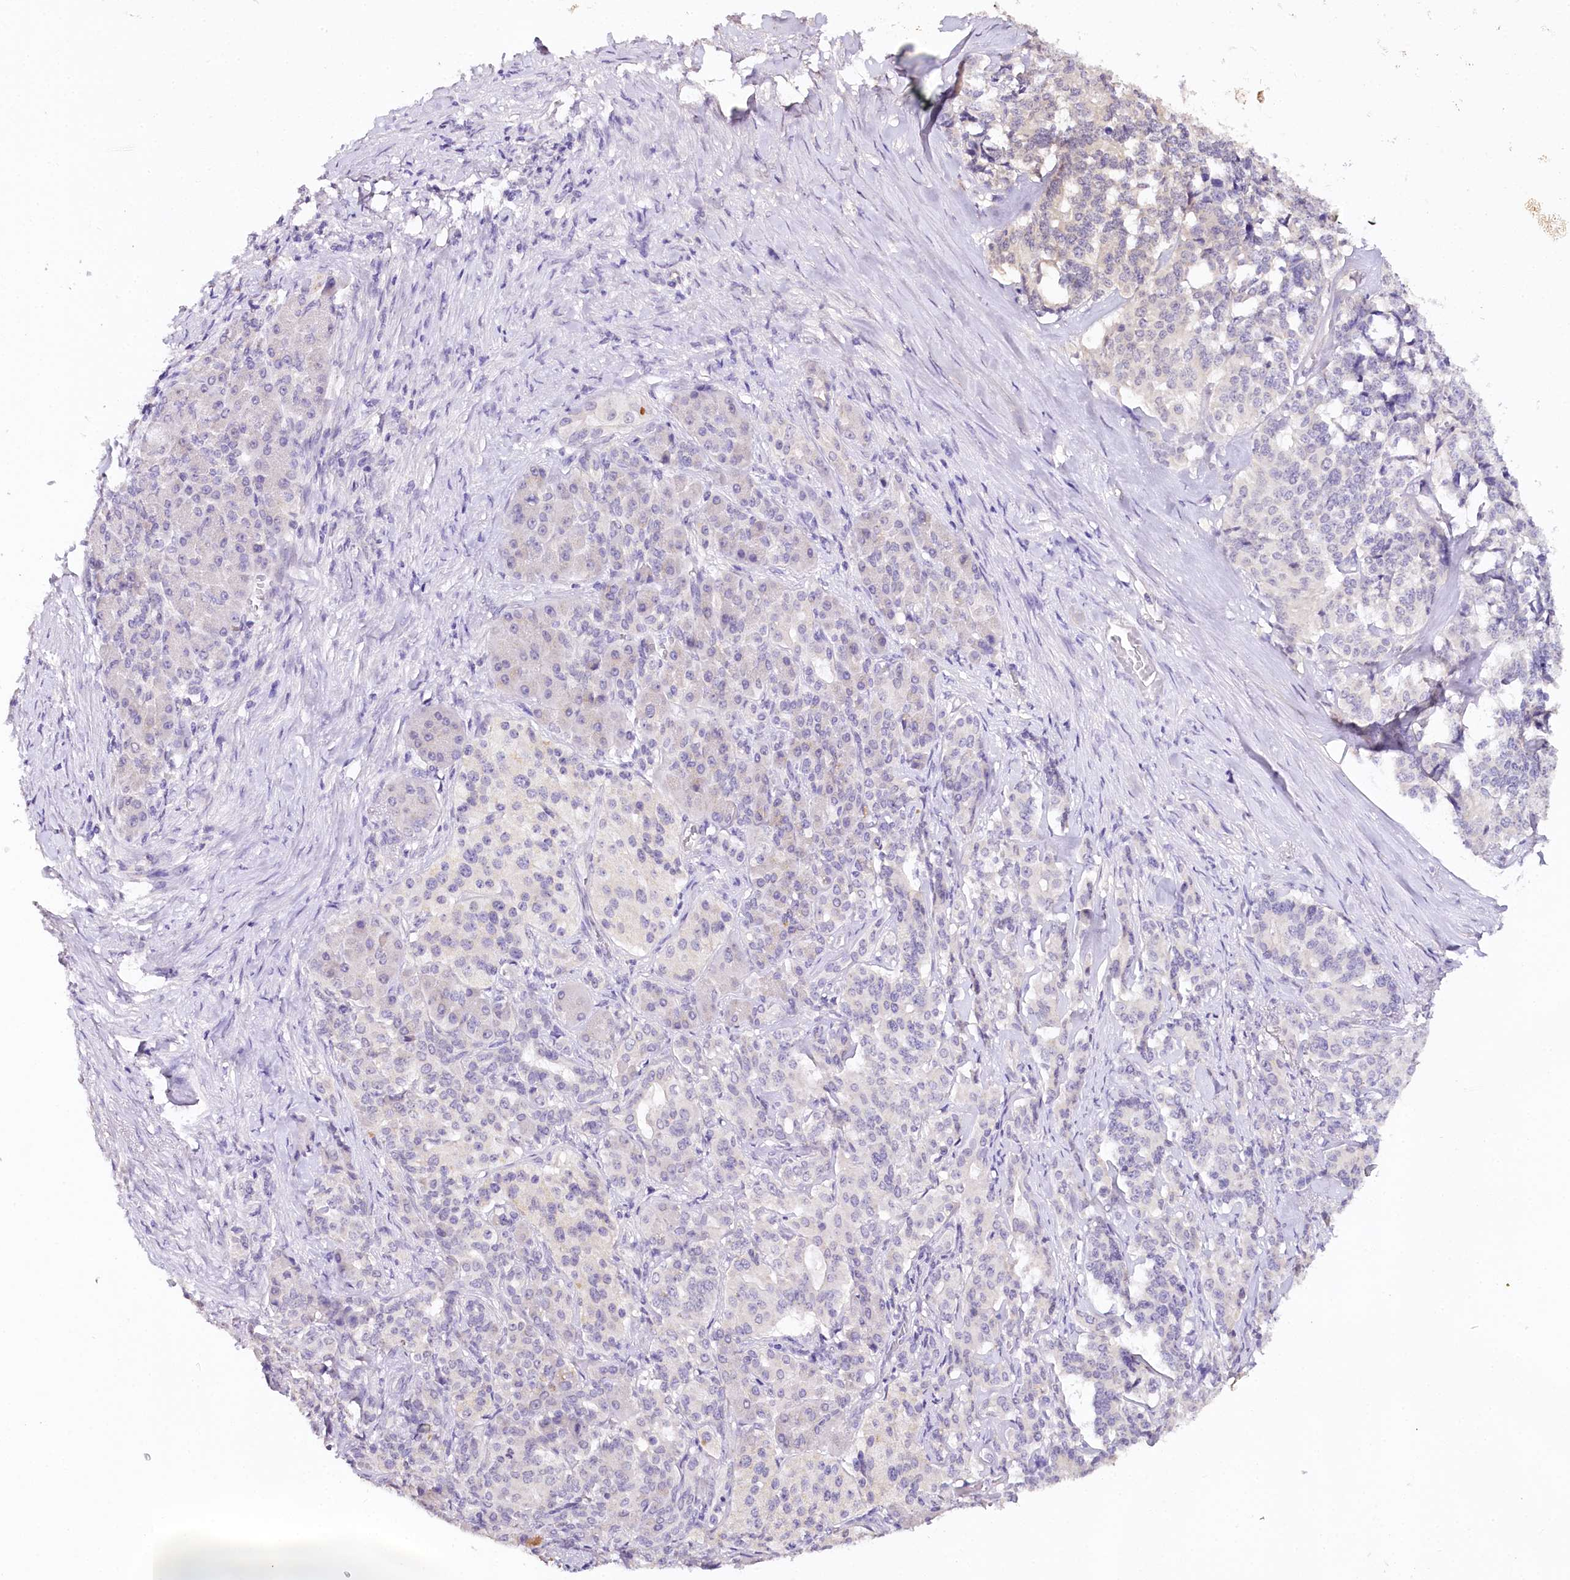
{"staining": {"intensity": "negative", "quantity": "none", "location": "none"}, "tissue": "pancreatic cancer", "cell_type": "Tumor cells", "image_type": "cancer", "snomed": [{"axis": "morphology", "description": "Adenocarcinoma, NOS"}, {"axis": "topography", "description": "Pancreas"}], "caption": "A micrograph of pancreatic cancer stained for a protein displays no brown staining in tumor cells.", "gene": "TP53", "patient": {"sex": "female", "age": 74}}